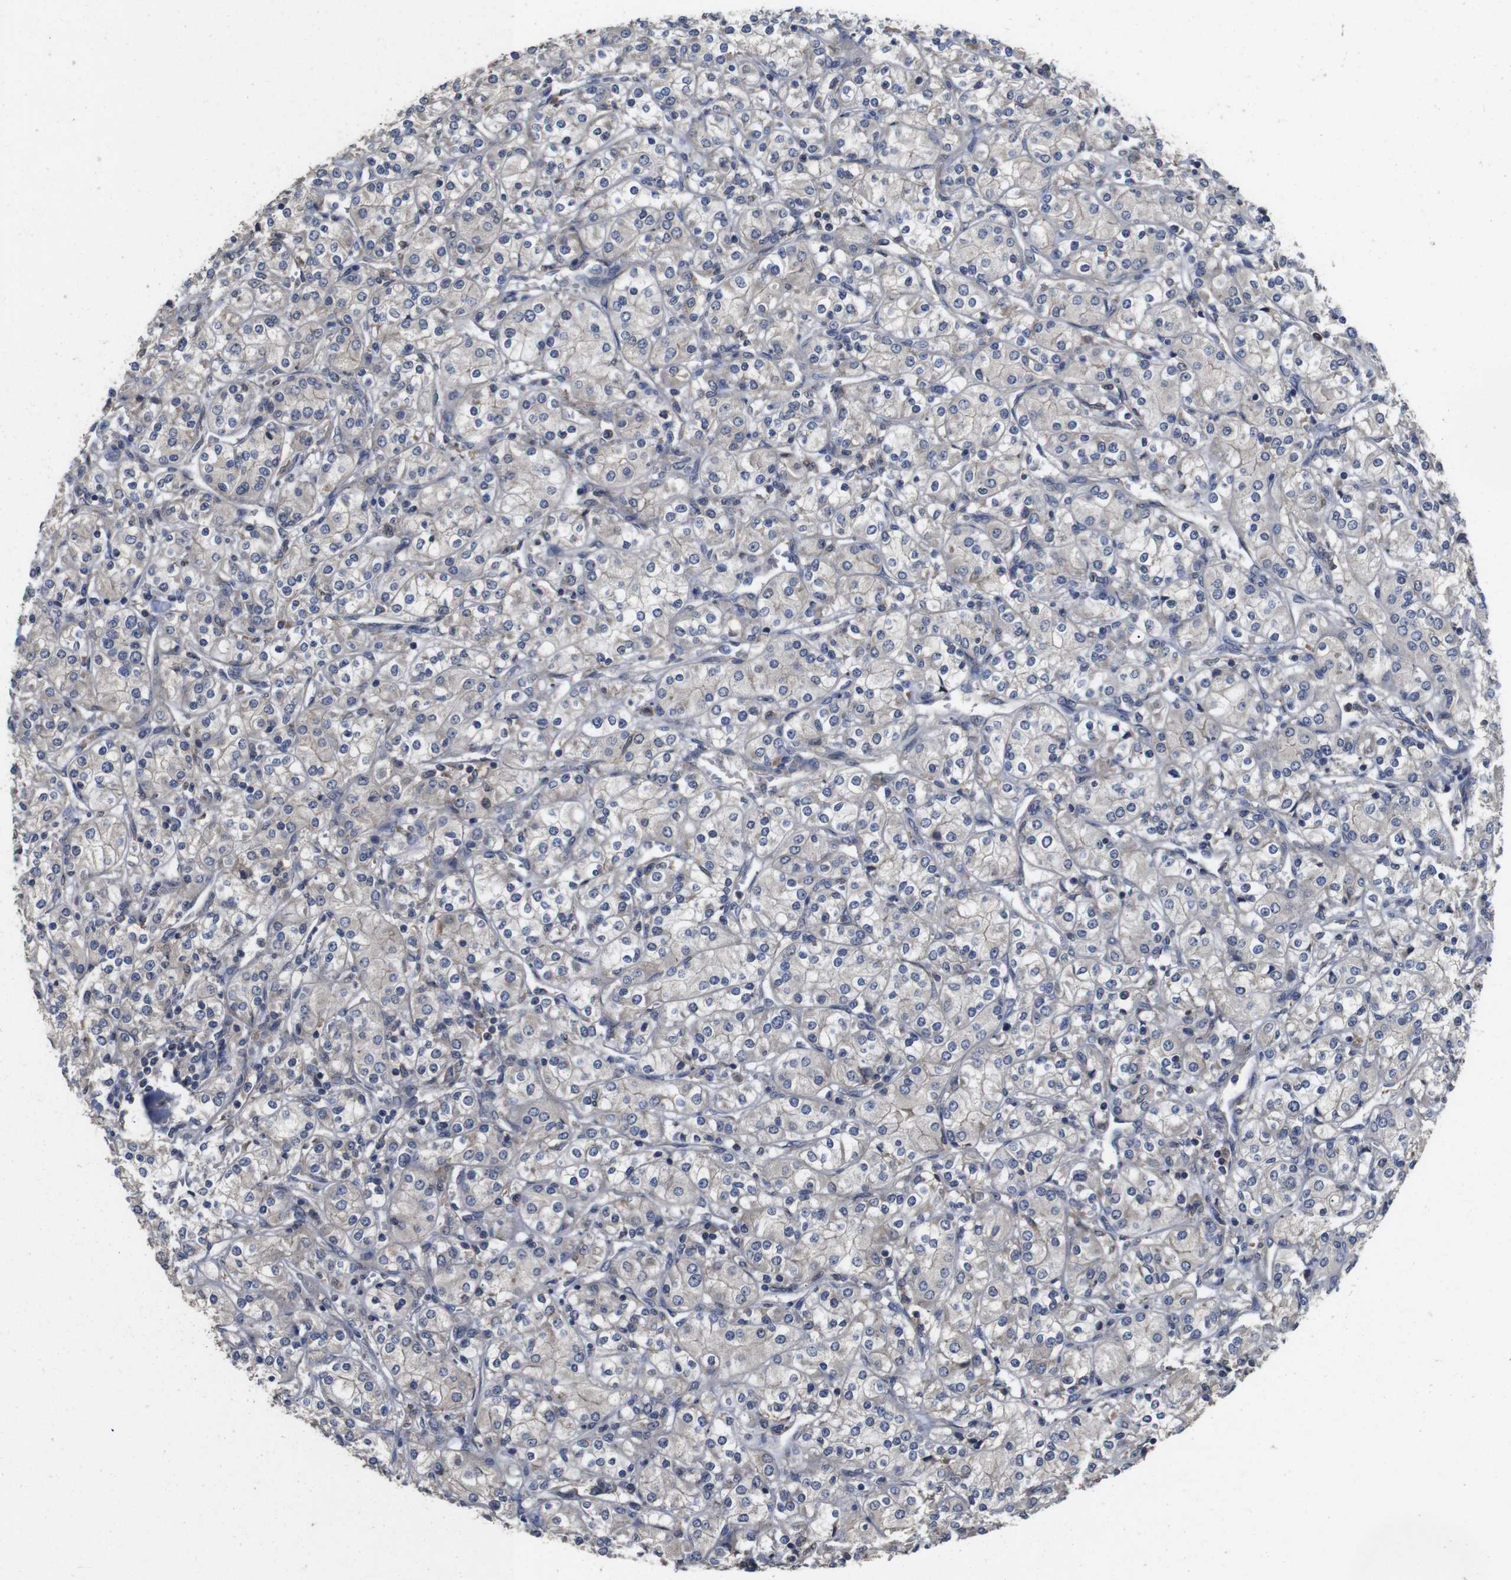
{"staining": {"intensity": "negative", "quantity": "none", "location": "none"}, "tissue": "renal cancer", "cell_type": "Tumor cells", "image_type": "cancer", "snomed": [{"axis": "morphology", "description": "Adenocarcinoma, NOS"}, {"axis": "topography", "description": "Kidney"}], "caption": "IHC histopathology image of neoplastic tissue: renal cancer stained with DAB (3,3'-diaminobenzidine) demonstrates no significant protein expression in tumor cells. Nuclei are stained in blue.", "gene": "ARHGAP24", "patient": {"sex": "male", "age": 77}}